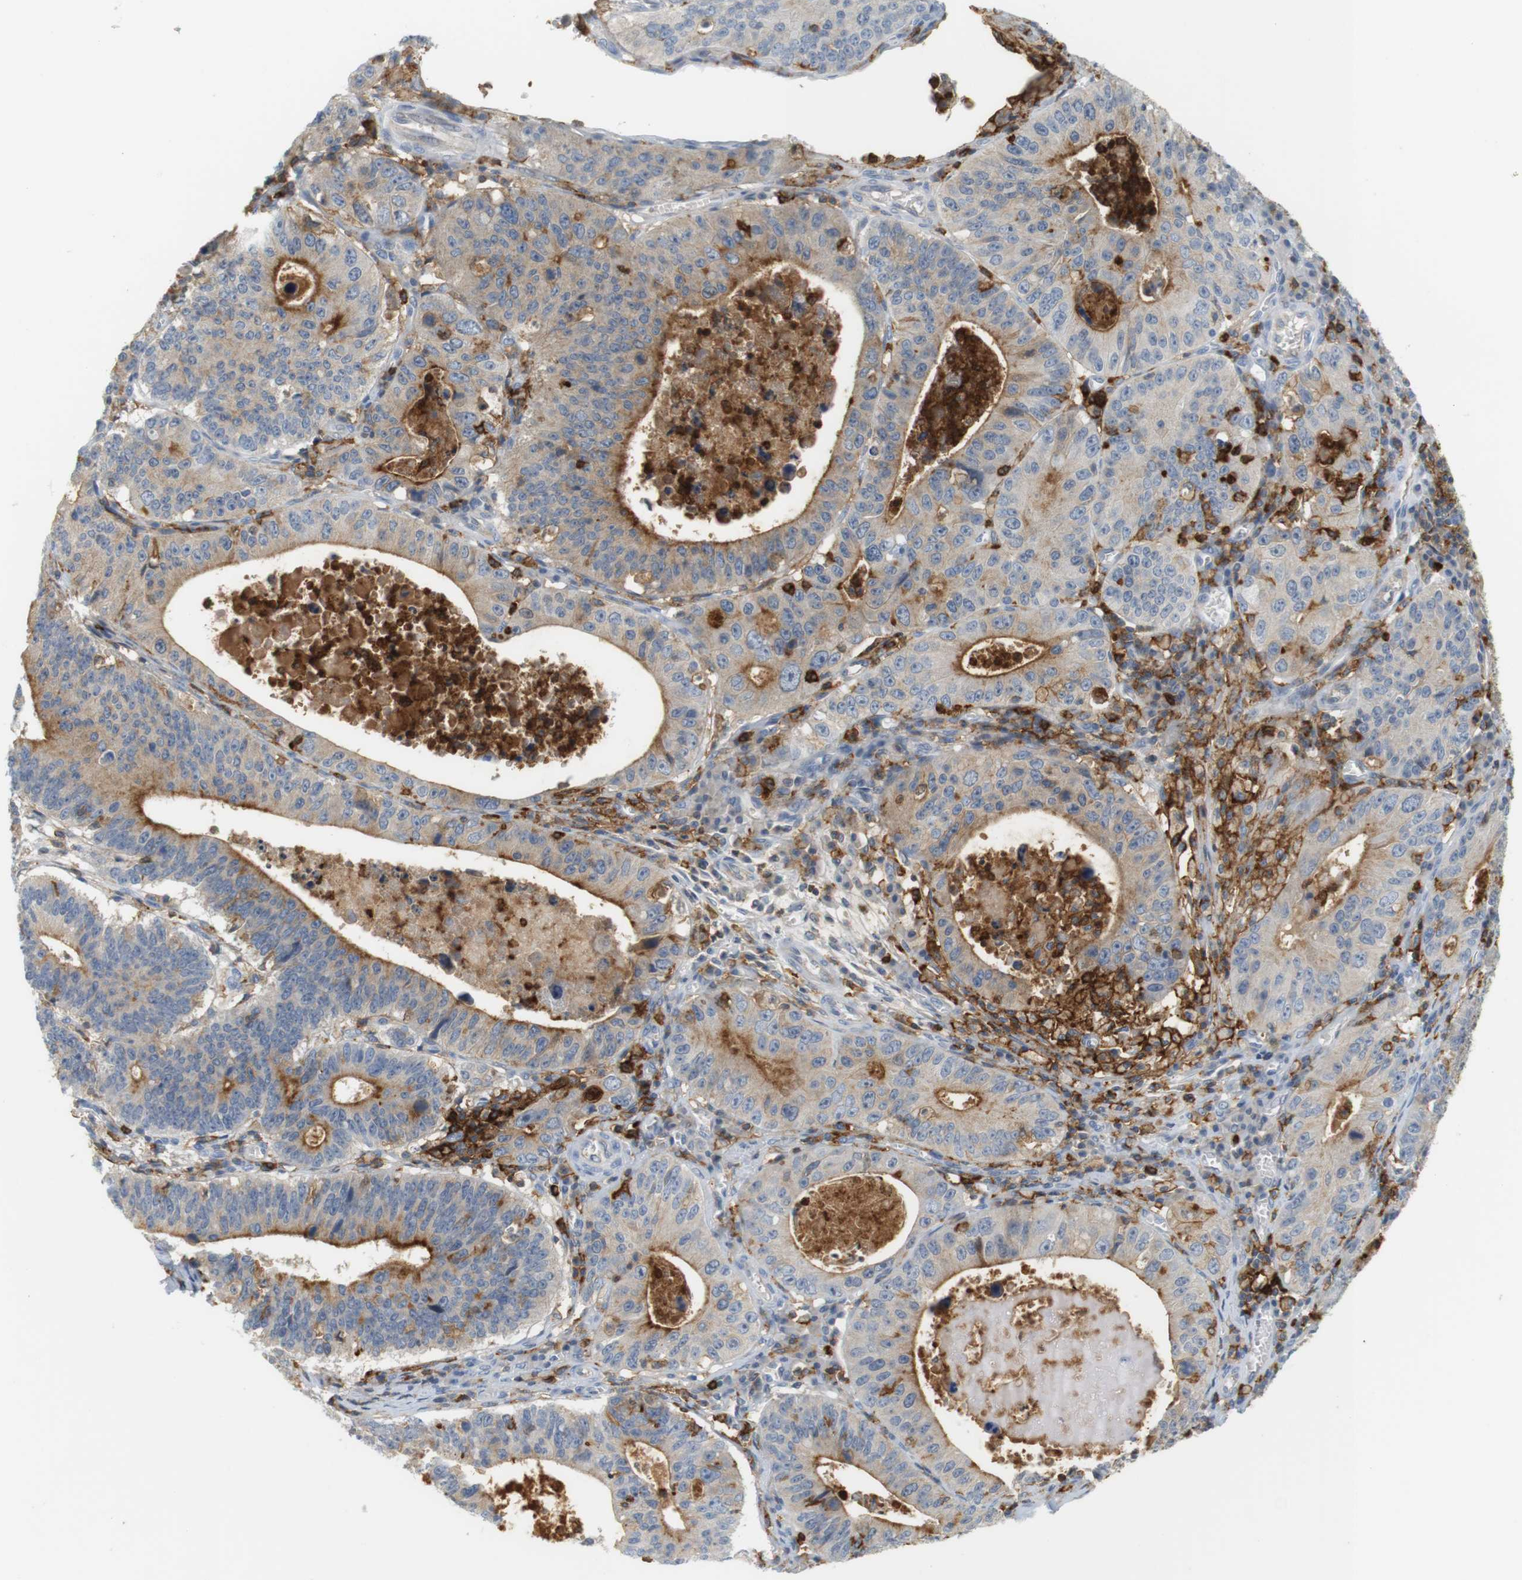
{"staining": {"intensity": "moderate", "quantity": "25%-75%", "location": "cytoplasmic/membranous"}, "tissue": "stomach cancer", "cell_type": "Tumor cells", "image_type": "cancer", "snomed": [{"axis": "morphology", "description": "Adenocarcinoma, NOS"}, {"axis": "topography", "description": "Stomach"}], "caption": "Immunohistochemical staining of human adenocarcinoma (stomach) shows medium levels of moderate cytoplasmic/membranous protein expression in about 25%-75% of tumor cells. The protein of interest is stained brown, and the nuclei are stained in blue (DAB IHC with brightfield microscopy, high magnification).", "gene": "SIRPA", "patient": {"sex": "male", "age": 59}}